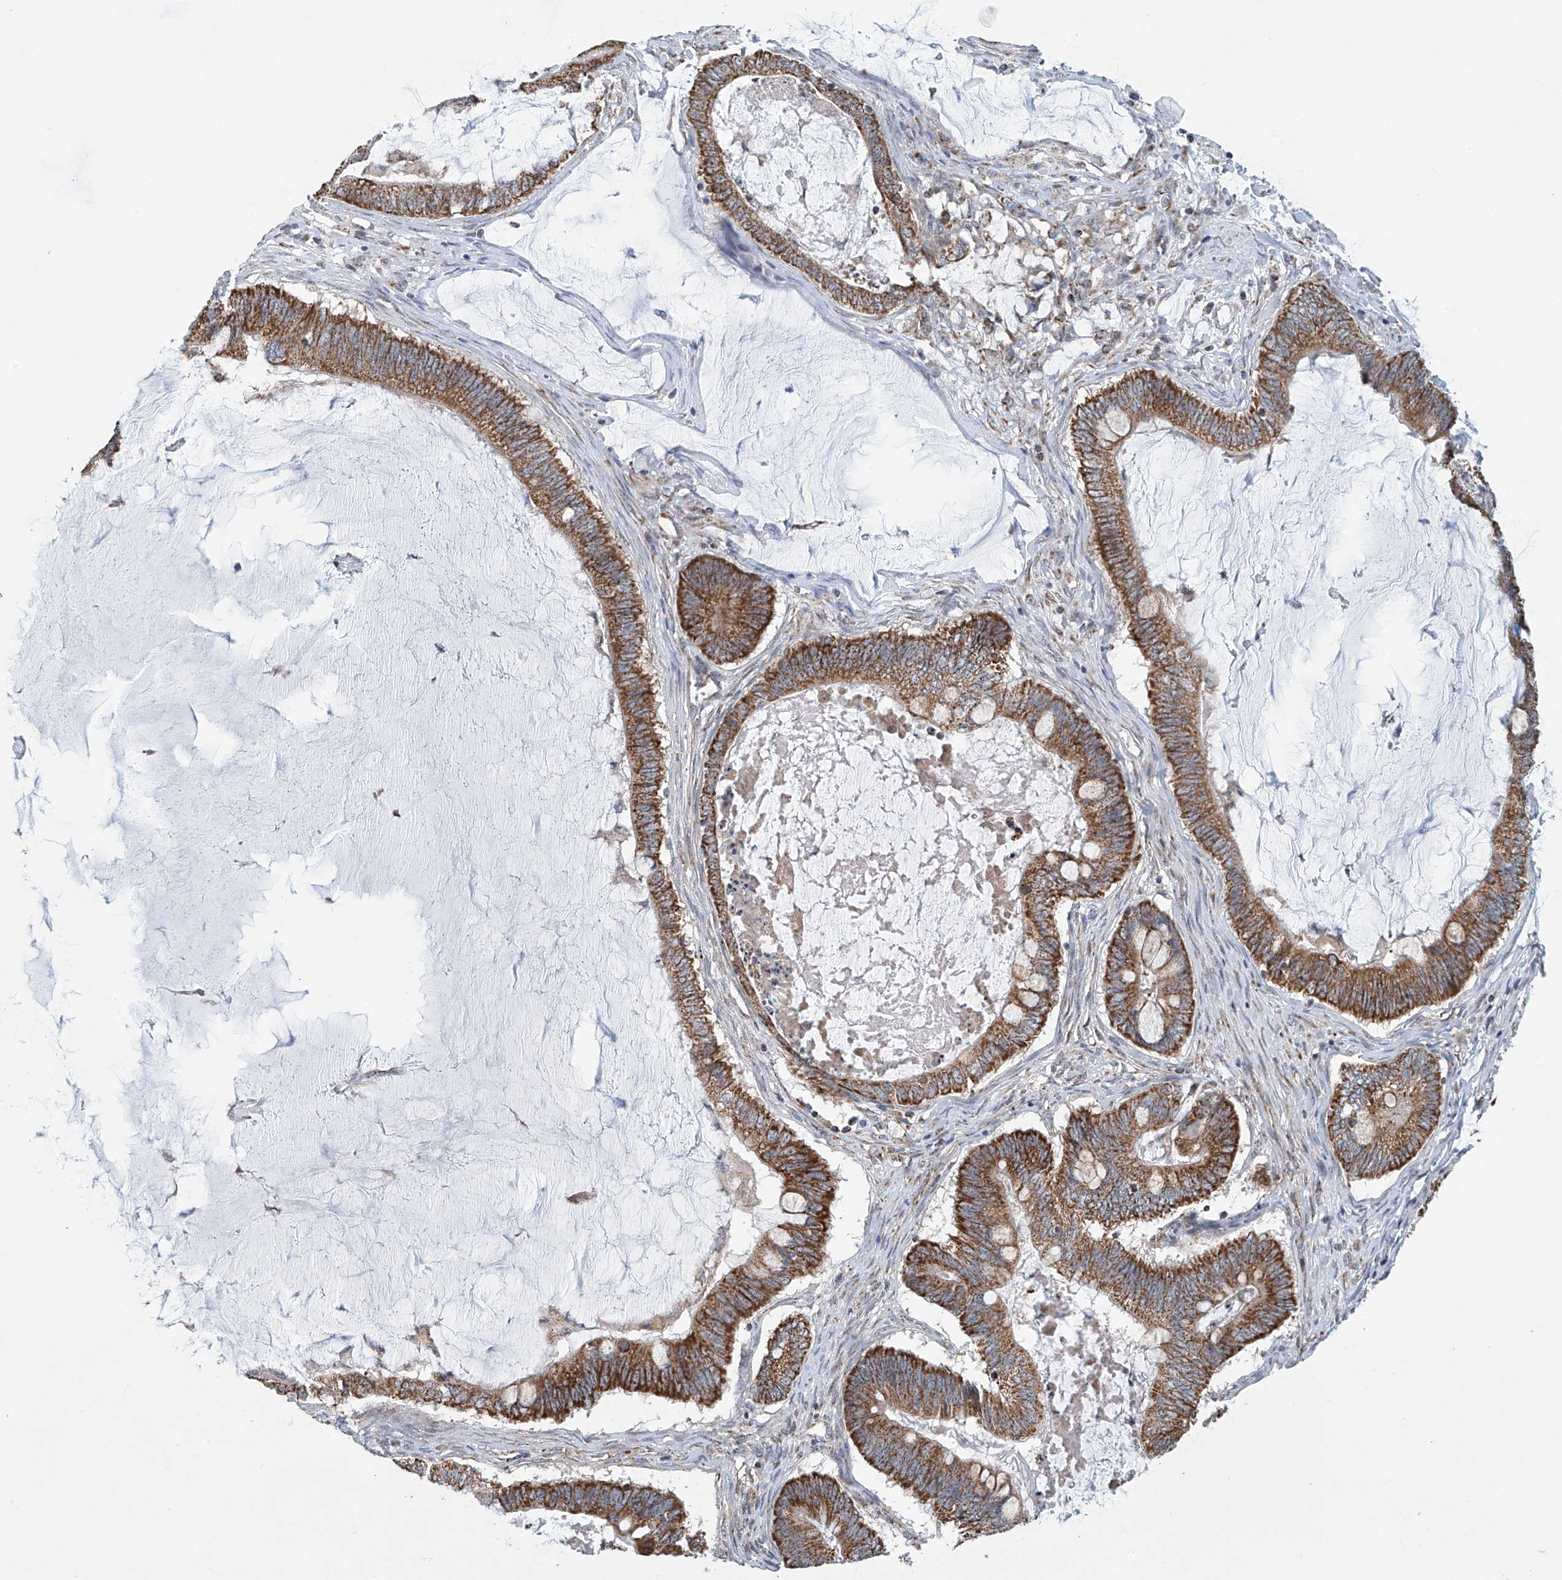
{"staining": {"intensity": "moderate", "quantity": ">75%", "location": "cytoplasmic/membranous"}, "tissue": "ovarian cancer", "cell_type": "Tumor cells", "image_type": "cancer", "snomed": [{"axis": "morphology", "description": "Cystadenocarcinoma, mucinous, NOS"}, {"axis": "topography", "description": "Ovary"}], "caption": "Immunohistochemical staining of human ovarian mucinous cystadenocarcinoma shows medium levels of moderate cytoplasmic/membranous protein positivity in about >75% of tumor cells. (DAB IHC, brown staining for protein, blue staining for nuclei).", "gene": "COMMD1", "patient": {"sex": "female", "age": 61}}